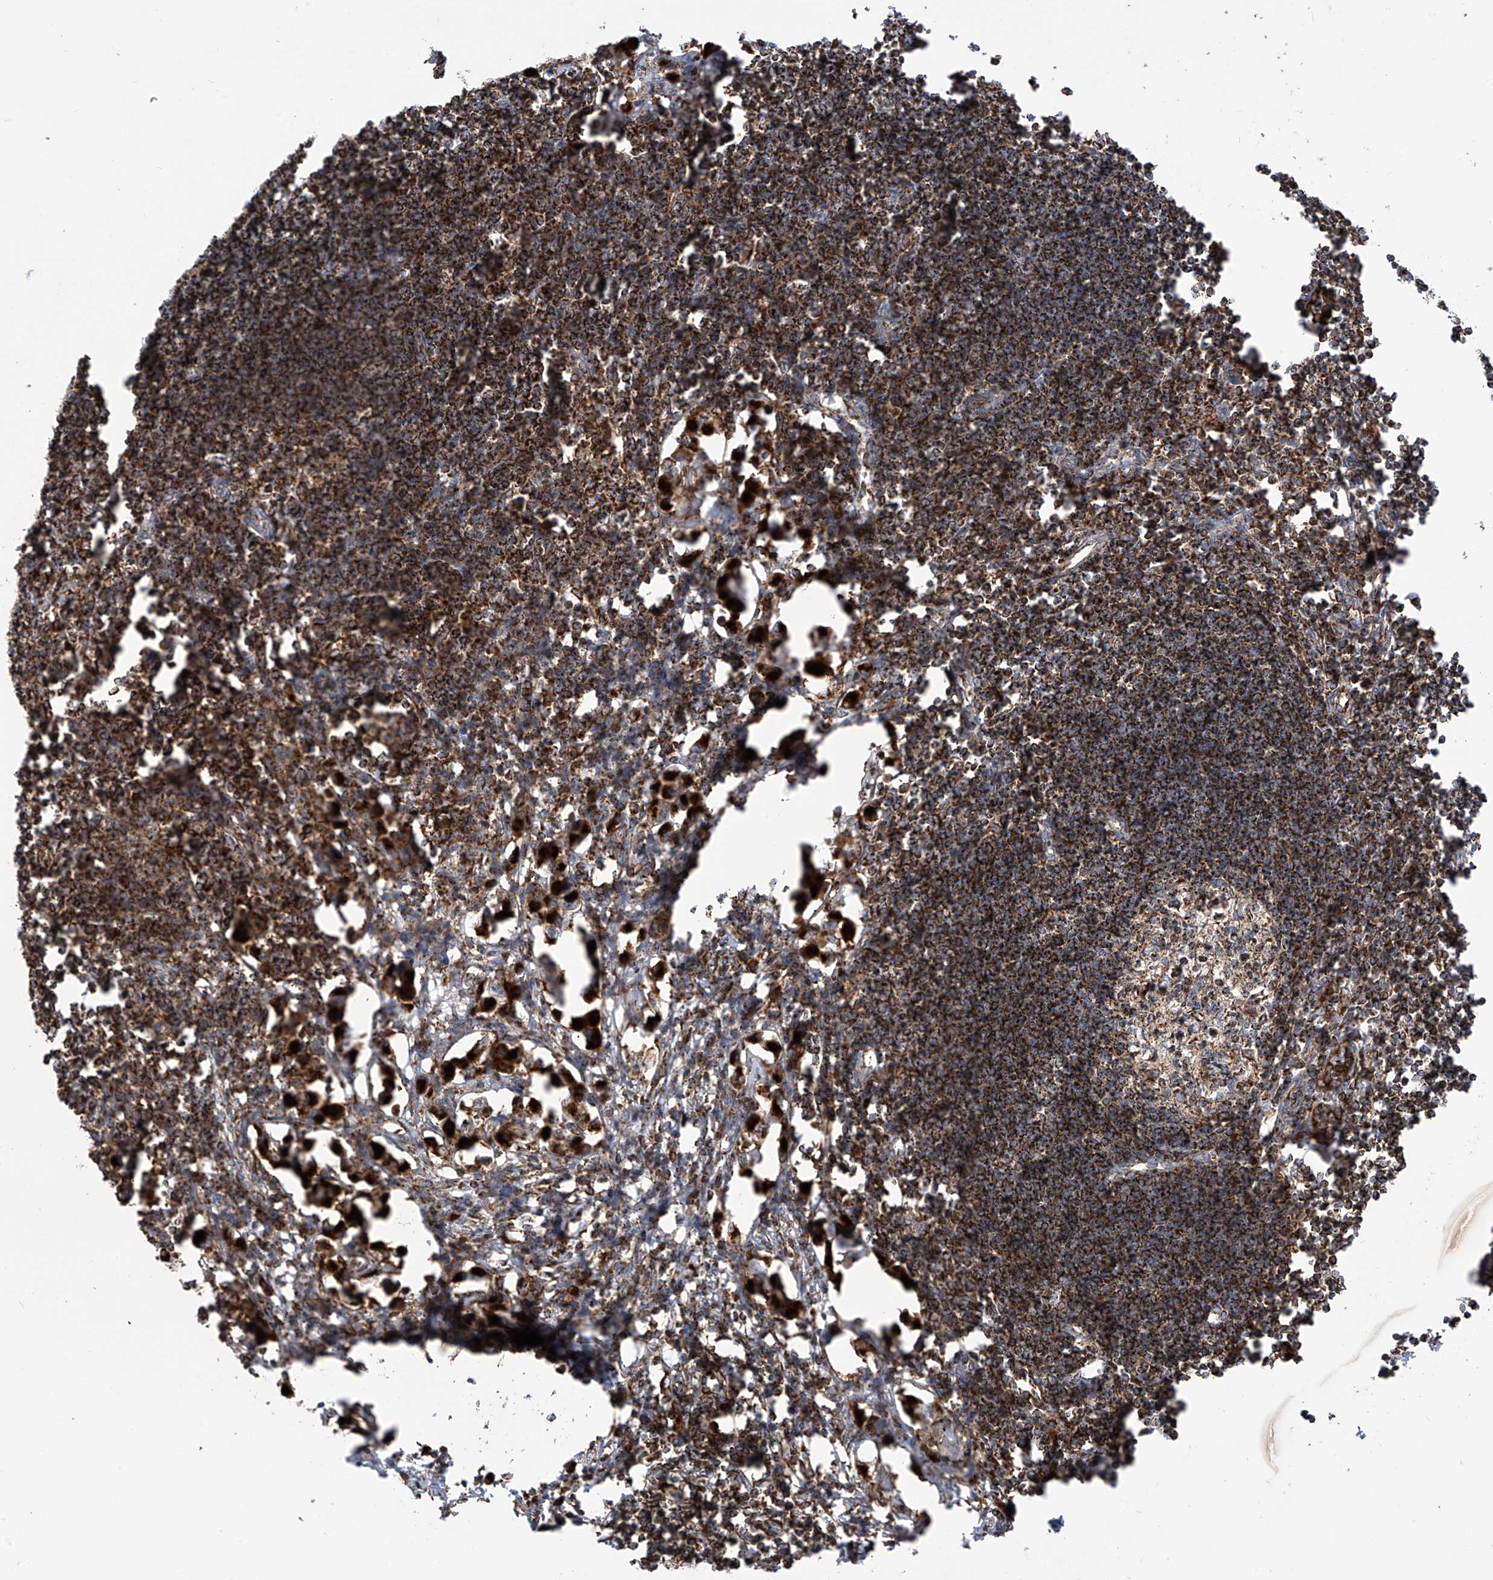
{"staining": {"intensity": "strong", "quantity": "25%-75%", "location": "cytoplasmic/membranous"}, "tissue": "lymph node", "cell_type": "Germinal center cells", "image_type": "normal", "snomed": [{"axis": "morphology", "description": "Normal tissue, NOS"}, {"axis": "morphology", "description": "Malignant melanoma, Metastatic site"}, {"axis": "topography", "description": "Lymph node"}], "caption": "Germinal center cells demonstrate high levels of strong cytoplasmic/membranous positivity in approximately 25%-75% of cells in unremarkable lymph node.", "gene": "COX10", "patient": {"sex": "male", "age": 41}}